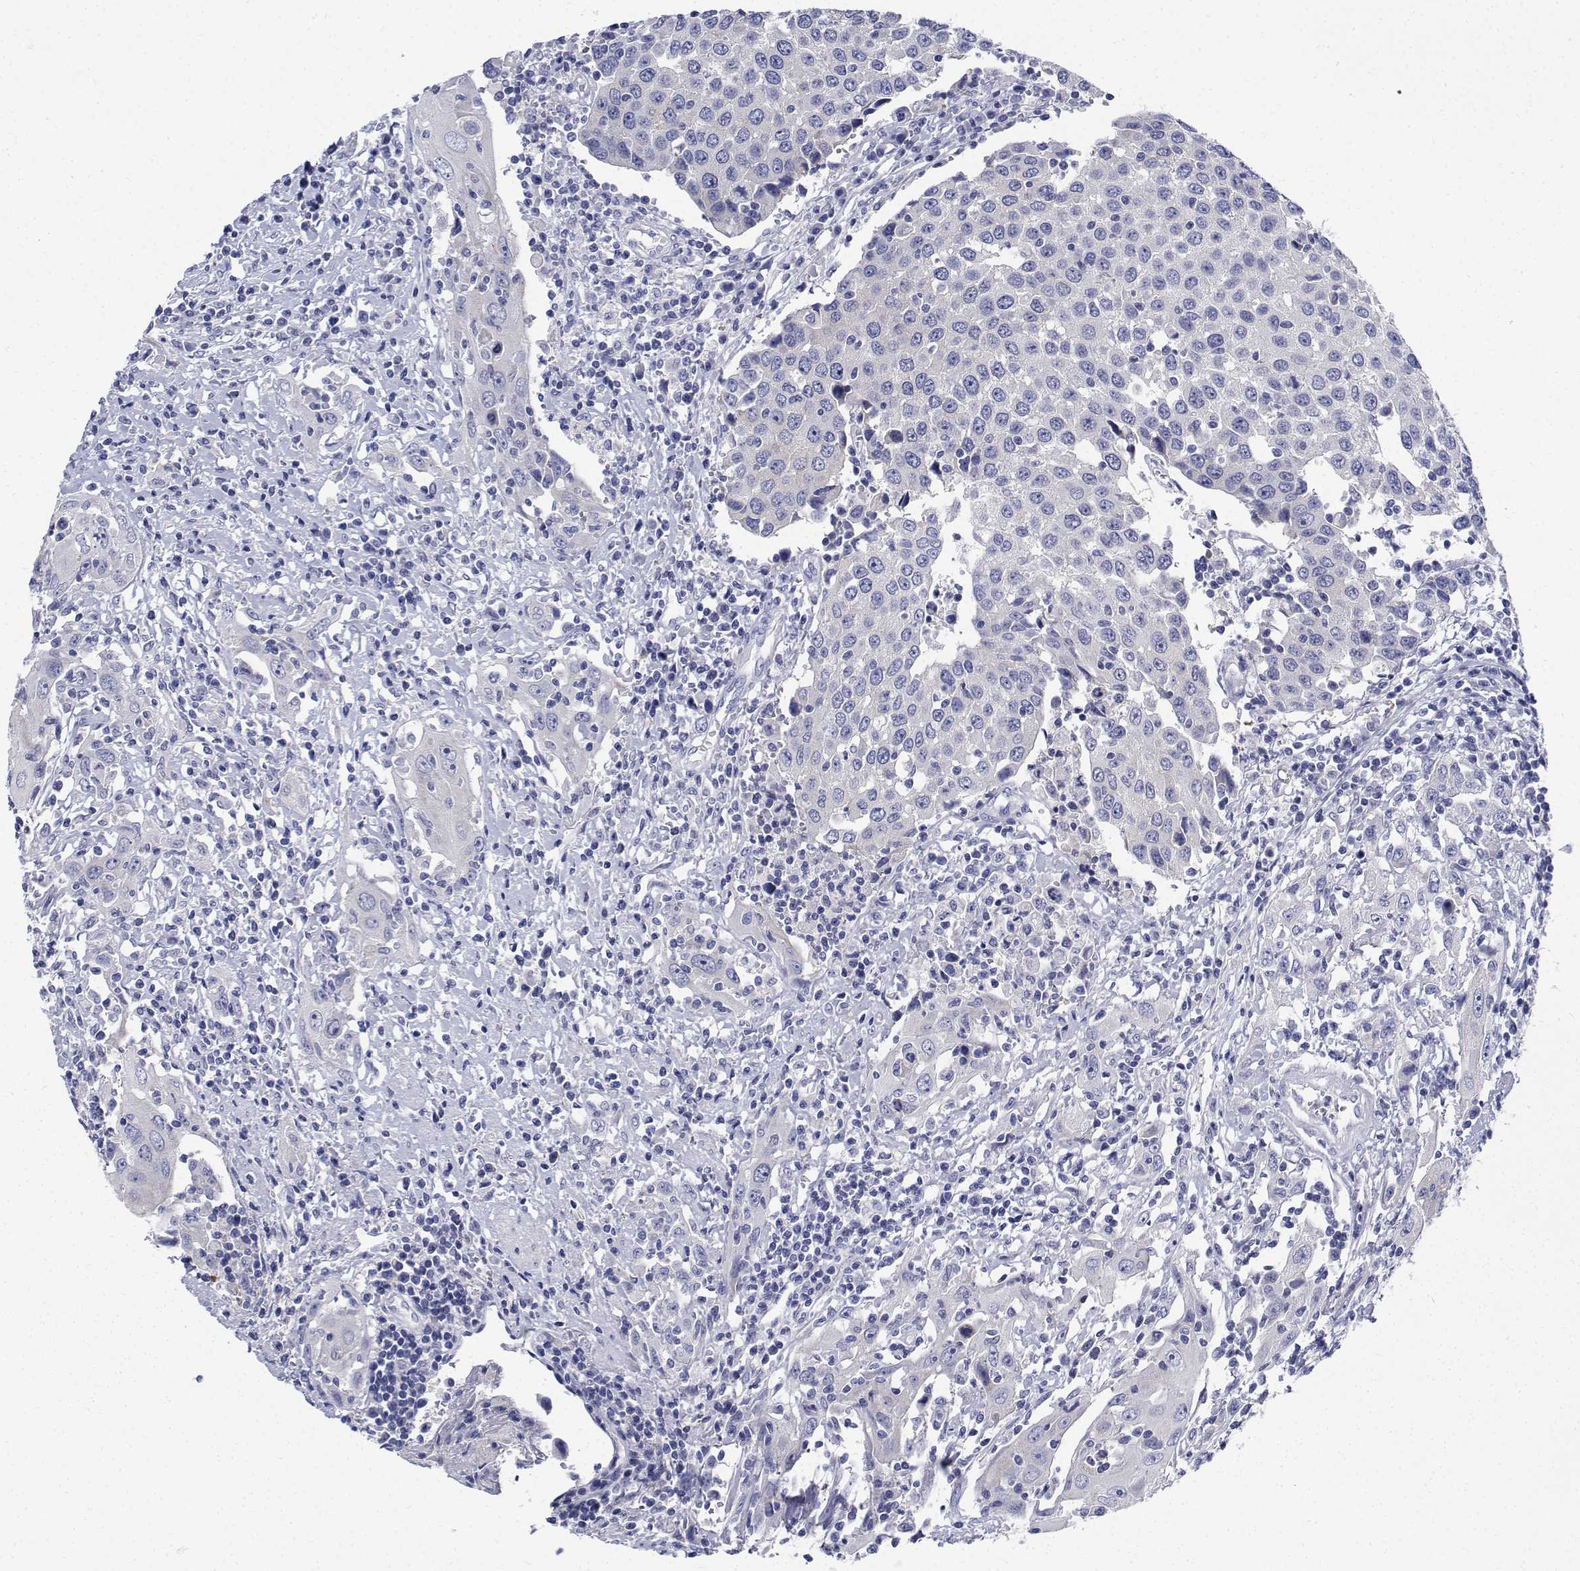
{"staining": {"intensity": "negative", "quantity": "none", "location": "none"}, "tissue": "urothelial cancer", "cell_type": "Tumor cells", "image_type": "cancer", "snomed": [{"axis": "morphology", "description": "Urothelial carcinoma, High grade"}, {"axis": "topography", "description": "Urinary bladder"}], "caption": "High-grade urothelial carcinoma was stained to show a protein in brown. There is no significant staining in tumor cells. (IHC, brightfield microscopy, high magnification).", "gene": "CDHR3", "patient": {"sex": "female", "age": 85}}